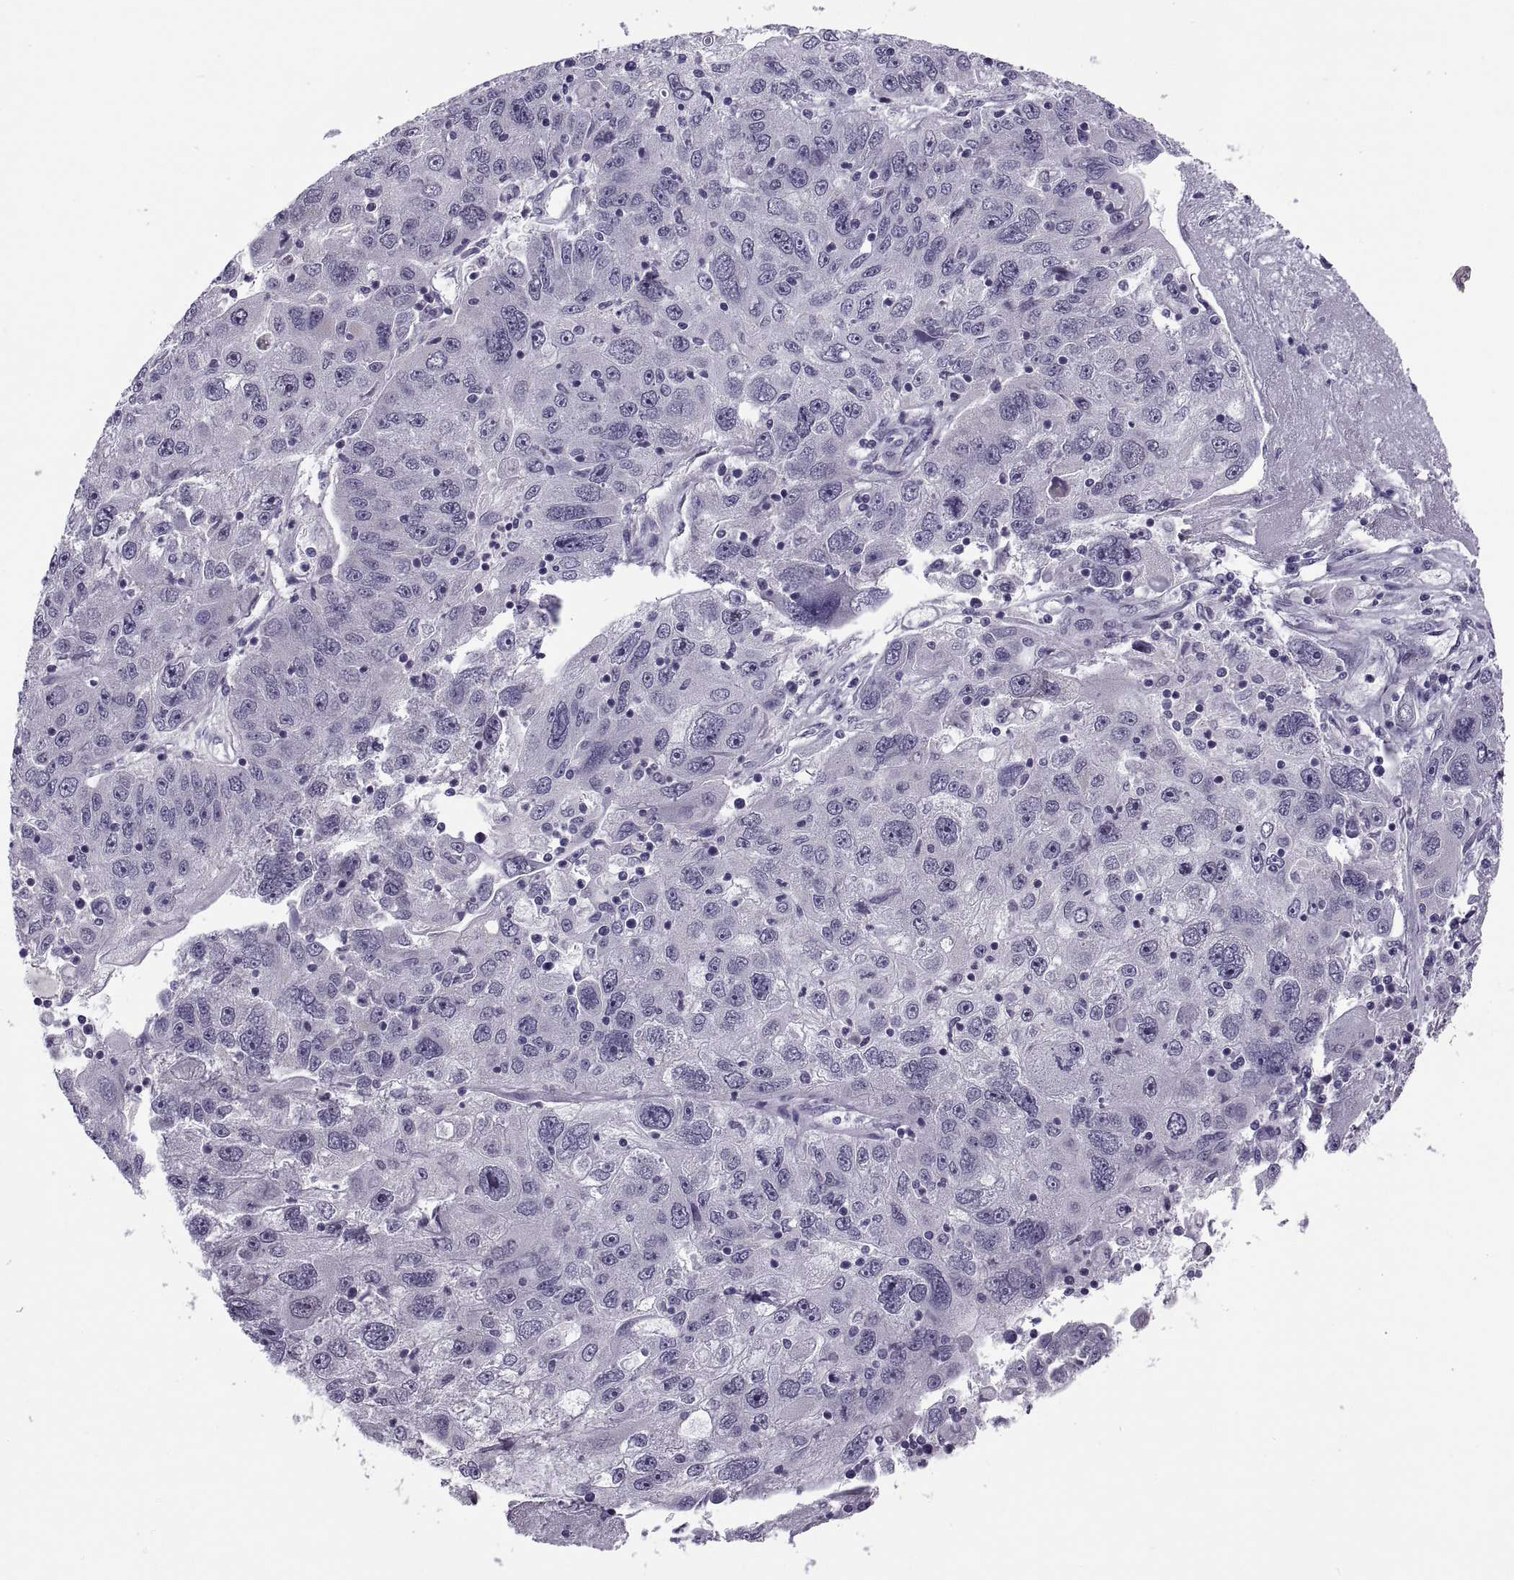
{"staining": {"intensity": "negative", "quantity": "none", "location": "none"}, "tissue": "stomach cancer", "cell_type": "Tumor cells", "image_type": "cancer", "snomed": [{"axis": "morphology", "description": "Adenocarcinoma, NOS"}, {"axis": "topography", "description": "Stomach"}], "caption": "Immunohistochemical staining of human stomach adenocarcinoma reveals no significant positivity in tumor cells.", "gene": "MAGEB1", "patient": {"sex": "male", "age": 56}}